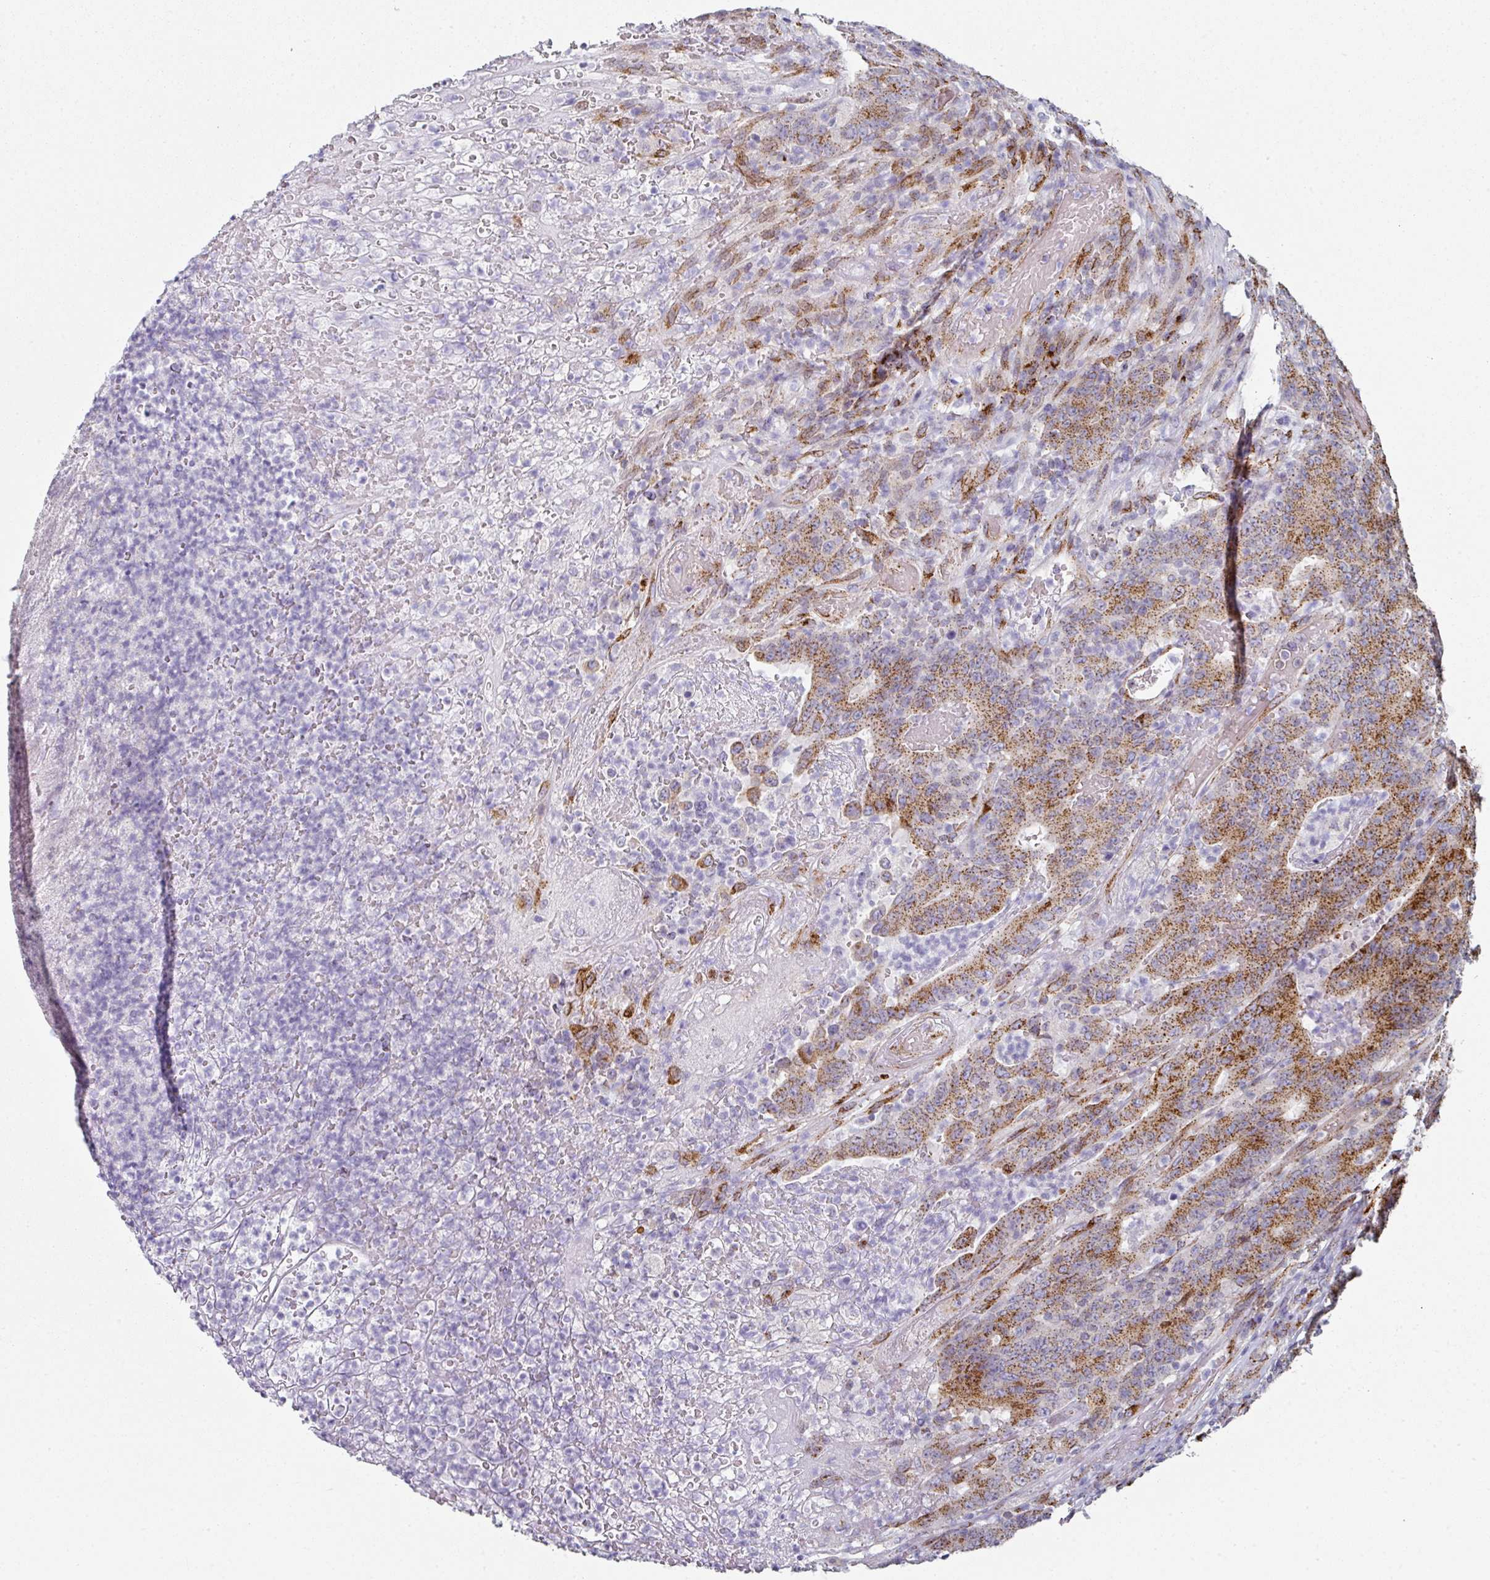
{"staining": {"intensity": "strong", "quantity": "25%-75%", "location": "cytoplasmic/membranous"}, "tissue": "colorectal cancer", "cell_type": "Tumor cells", "image_type": "cancer", "snomed": [{"axis": "morphology", "description": "Adenocarcinoma, NOS"}, {"axis": "topography", "description": "Colon"}], "caption": "Immunohistochemistry (IHC) micrograph of neoplastic tissue: human colorectal cancer (adenocarcinoma) stained using immunohistochemistry (IHC) displays high levels of strong protein expression localized specifically in the cytoplasmic/membranous of tumor cells, appearing as a cytoplasmic/membranous brown color.", "gene": "CCDC85B", "patient": {"sex": "female", "age": 75}}